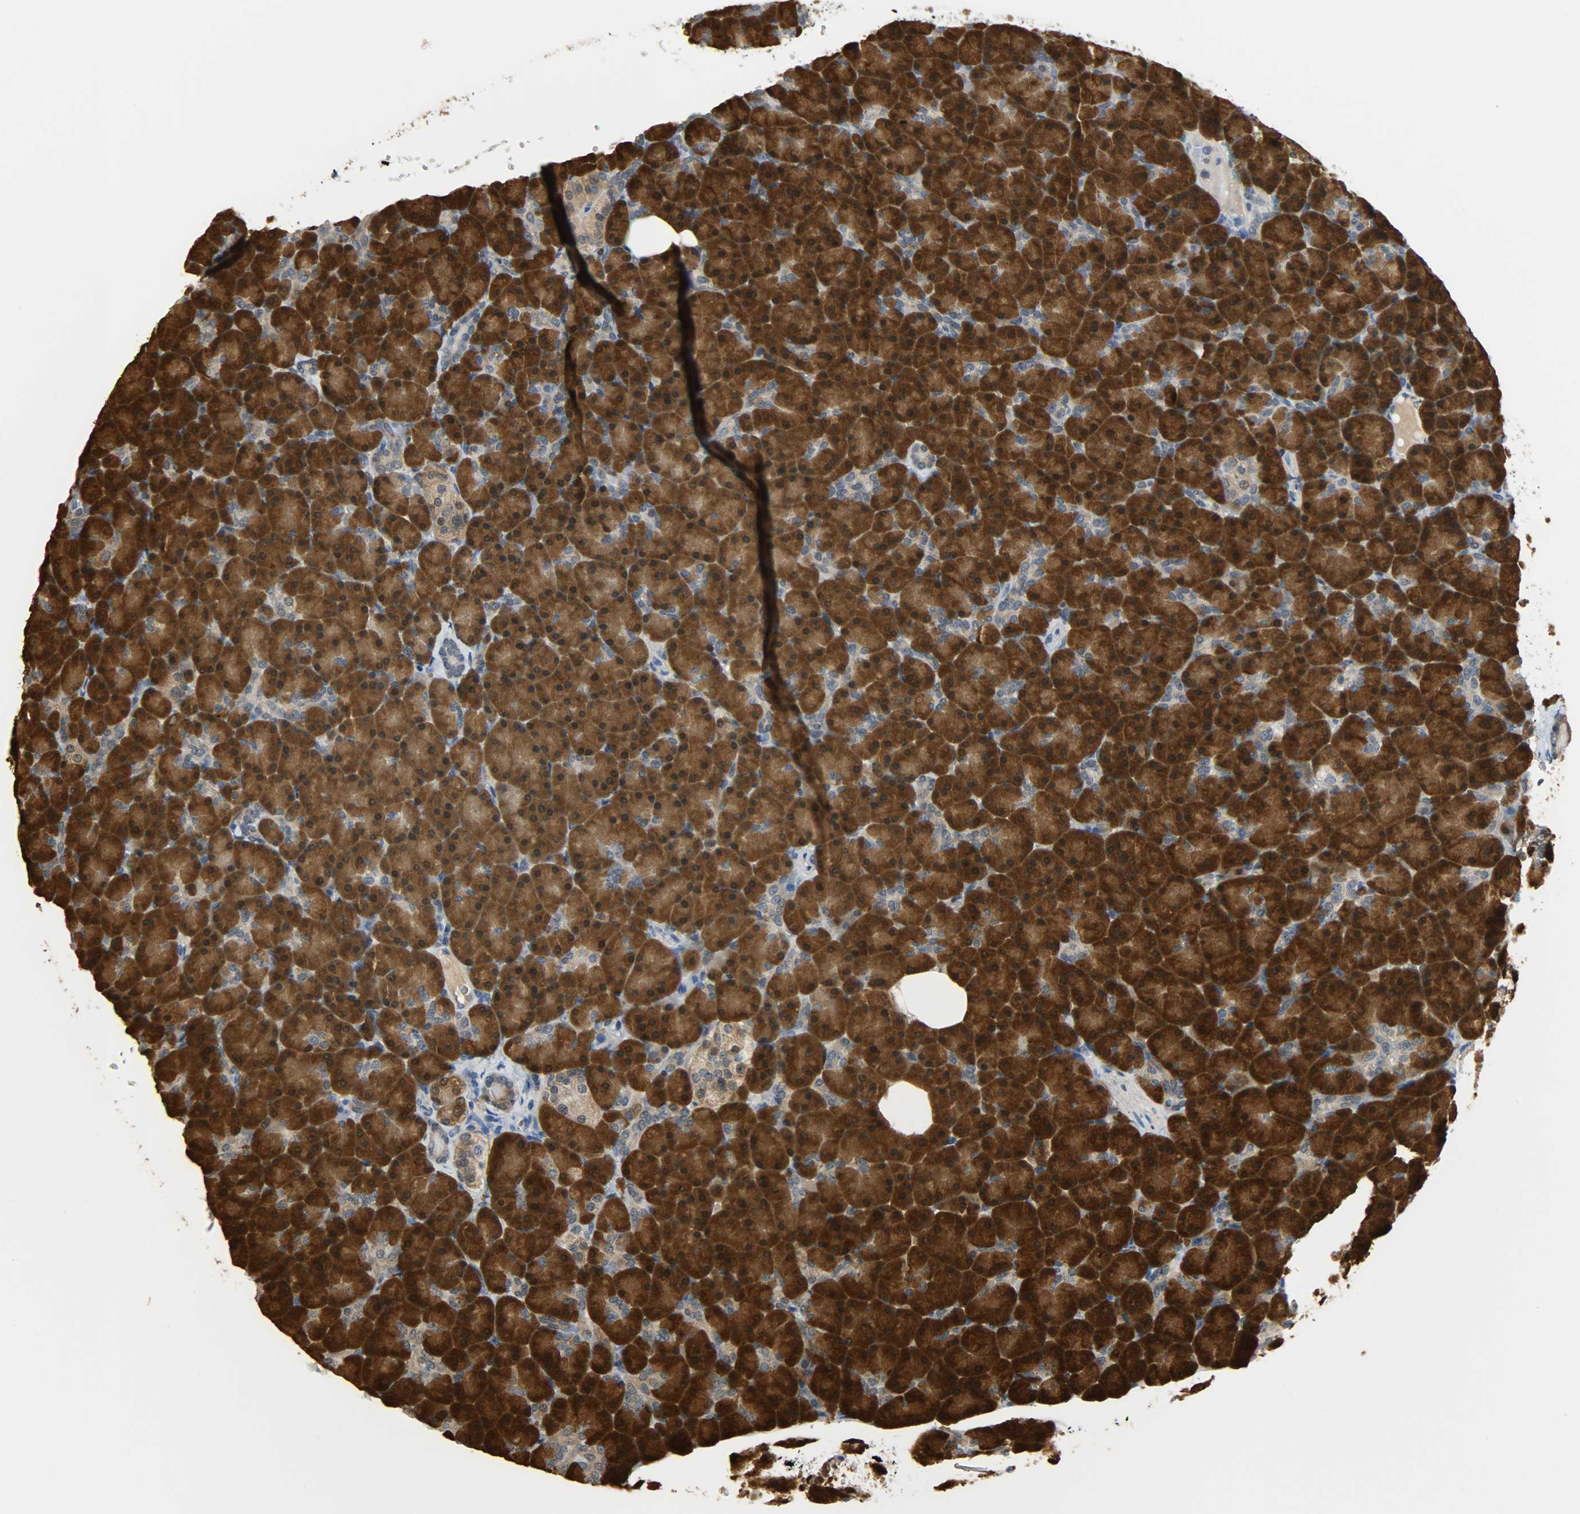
{"staining": {"intensity": "strong", "quantity": ">75%", "location": "cytoplasmic/membranous,nuclear"}, "tissue": "pancreas", "cell_type": "Exocrine glandular cells", "image_type": "normal", "snomed": [{"axis": "morphology", "description": "Normal tissue, NOS"}, {"axis": "topography", "description": "Pancreas"}], "caption": "IHC of normal pancreas displays high levels of strong cytoplasmic/membranous,nuclear positivity in about >75% of exocrine glandular cells.", "gene": "EIF4EBP1", "patient": {"sex": "female", "age": 43}}